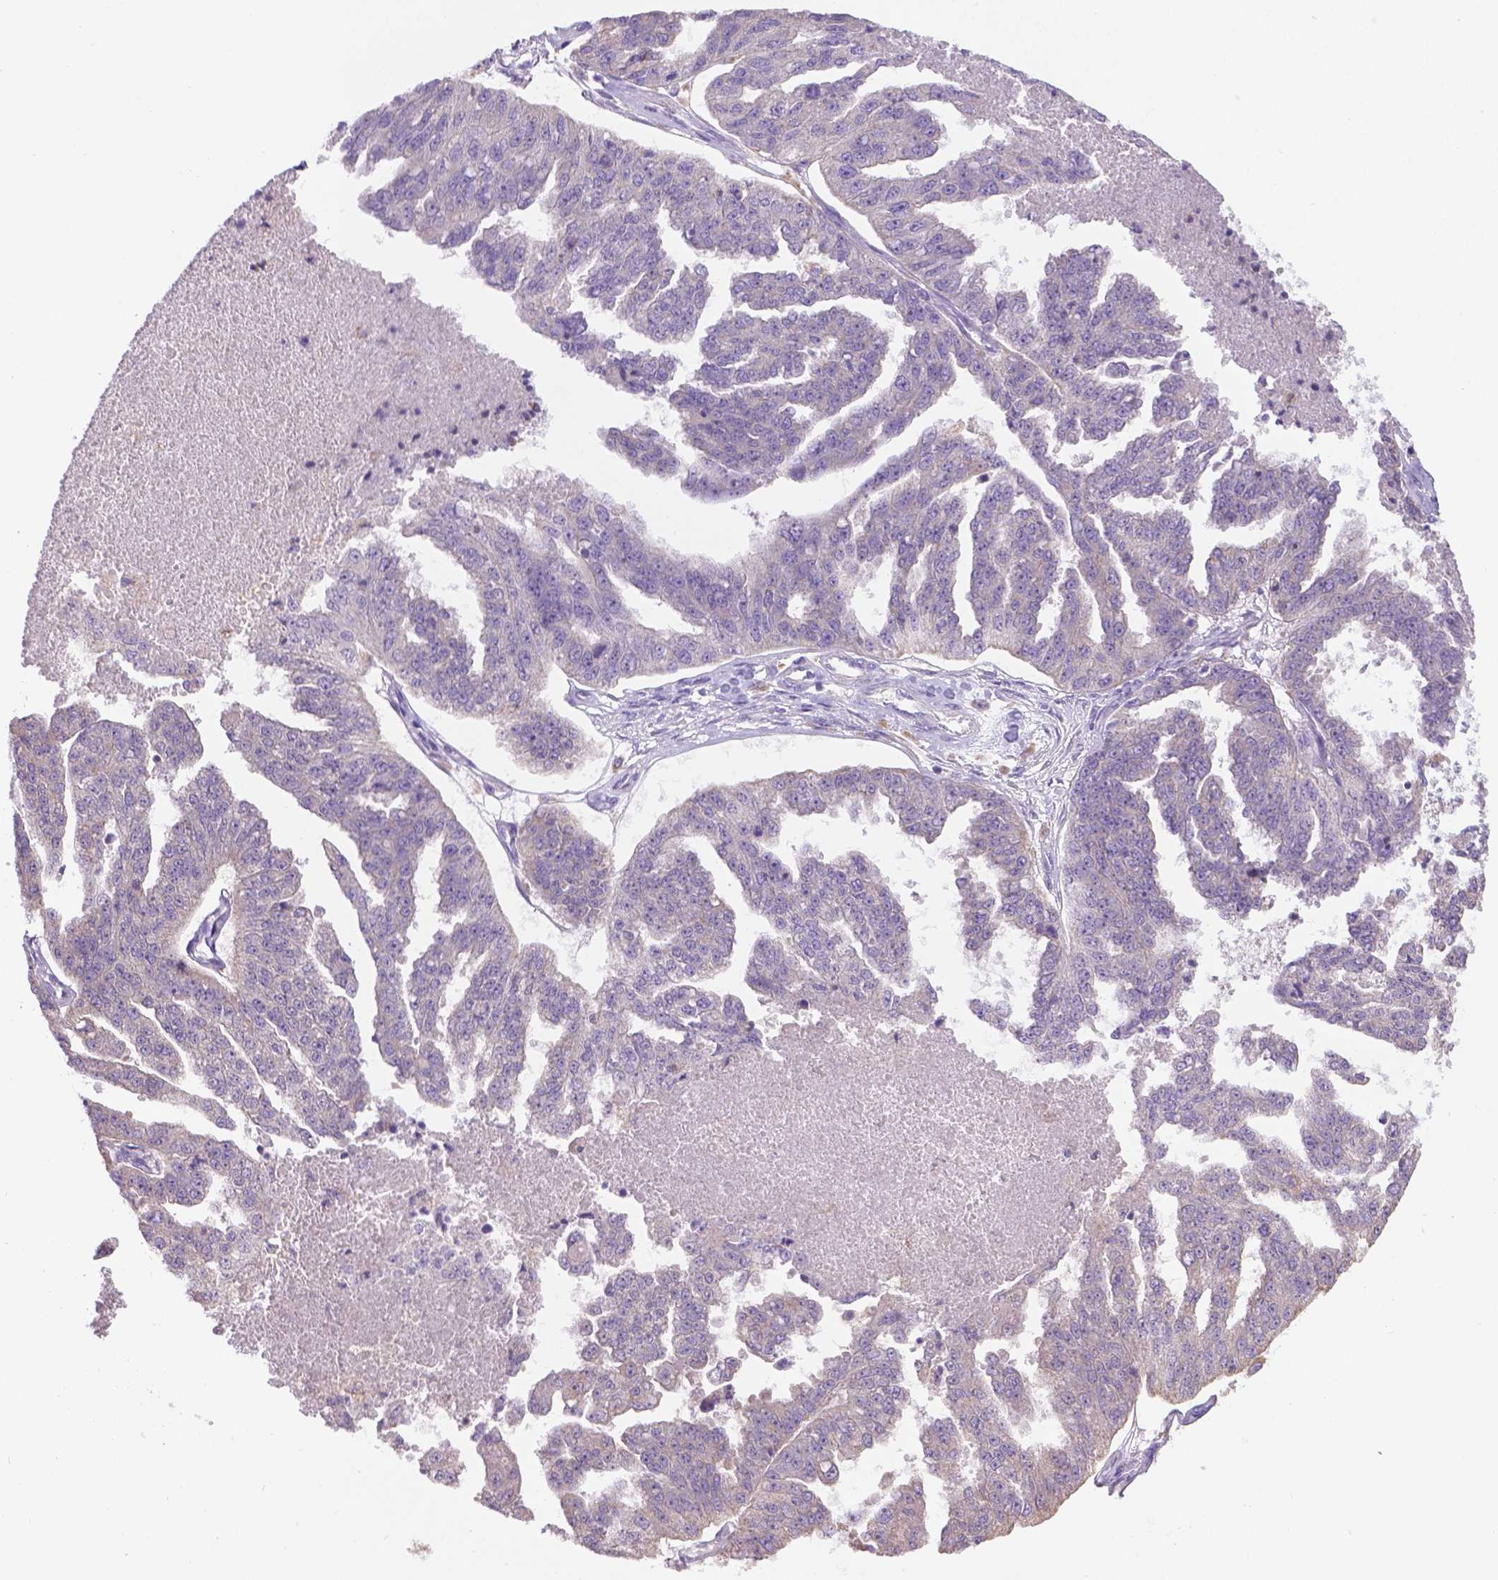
{"staining": {"intensity": "negative", "quantity": "none", "location": "none"}, "tissue": "ovarian cancer", "cell_type": "Tumor cells", "image_type": "cancer", "snomed": [{"axis": "morphology", "description": "Cystadenocarcinoma, serous, NOS"}, {"axis": "topography", "description": "Ovary"}], "caption": "Tumor cells show no significant protein staining in ovarian cancer (serous cystadenocarcinoma). (DAB (3,3'-diaminobenzidine) immunohistochemistry (IHC) visualized using brightfield microscopy, high magnification).", "gene": "CDH7", "patient": {"sex": "female", "age": 58}}